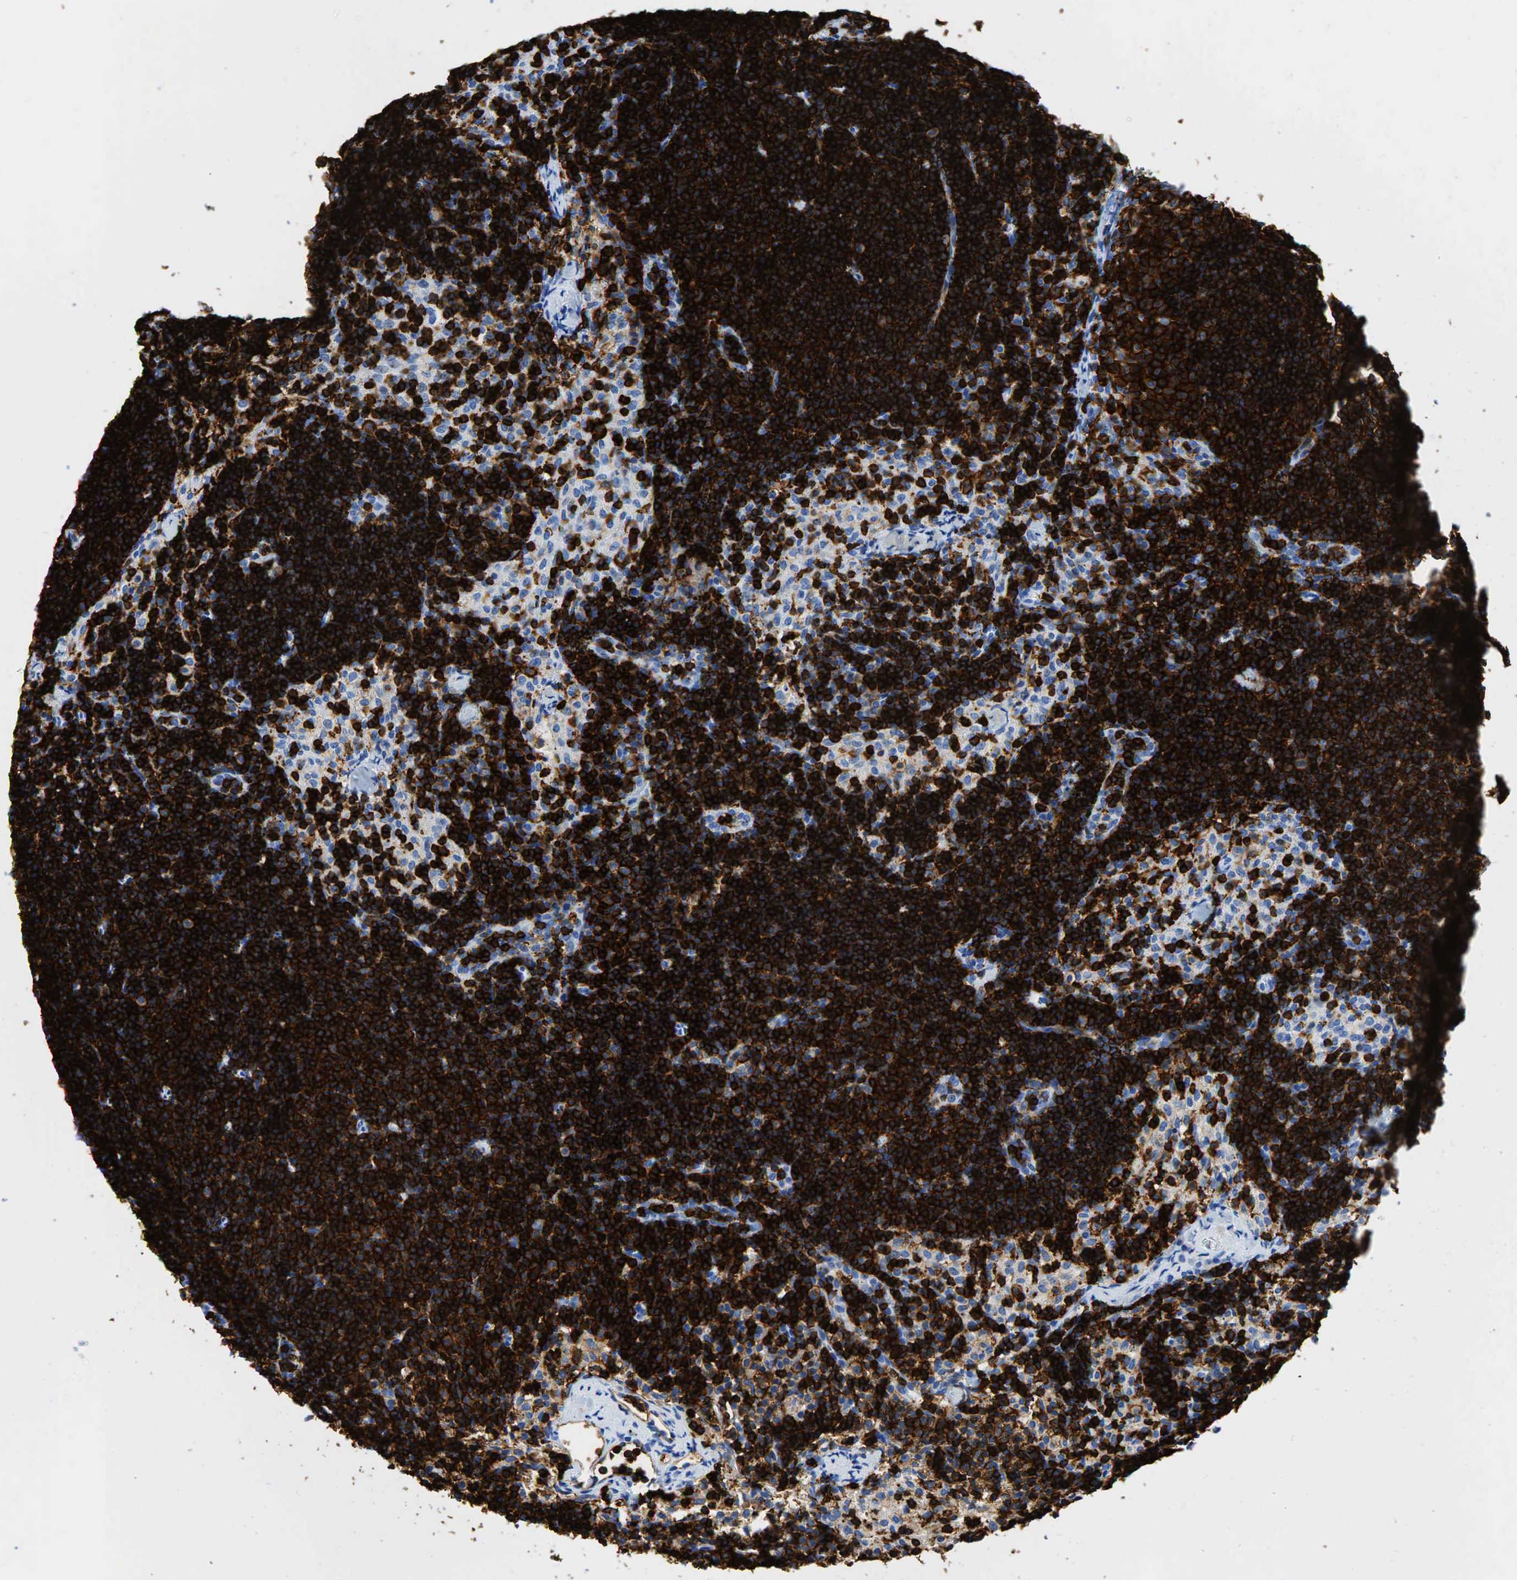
{"staining": {"intensity": "strong", "quantity": ">75%", "location": "cytoplasmic/membranous"}, "tissue": "lymph node", "cell_type": "Germinal center cells", "image_type": "normal", "snomed": [{"axis": "morphology", "description": "Normal tissue, NOS"}, {"axis": "topography", "description": "Lymph node"}], "caption": "An IHC photomicrograph of unremarkable tissue is shown. Protein staining in brown shows strong cytoplasmic/membranous positivity in lymph node within germinal center cells. (DAB IHC with brightfield microscopy, high magnification).", "gene": "PTPRC", "patient": {"sex": "female", "age": 35}}